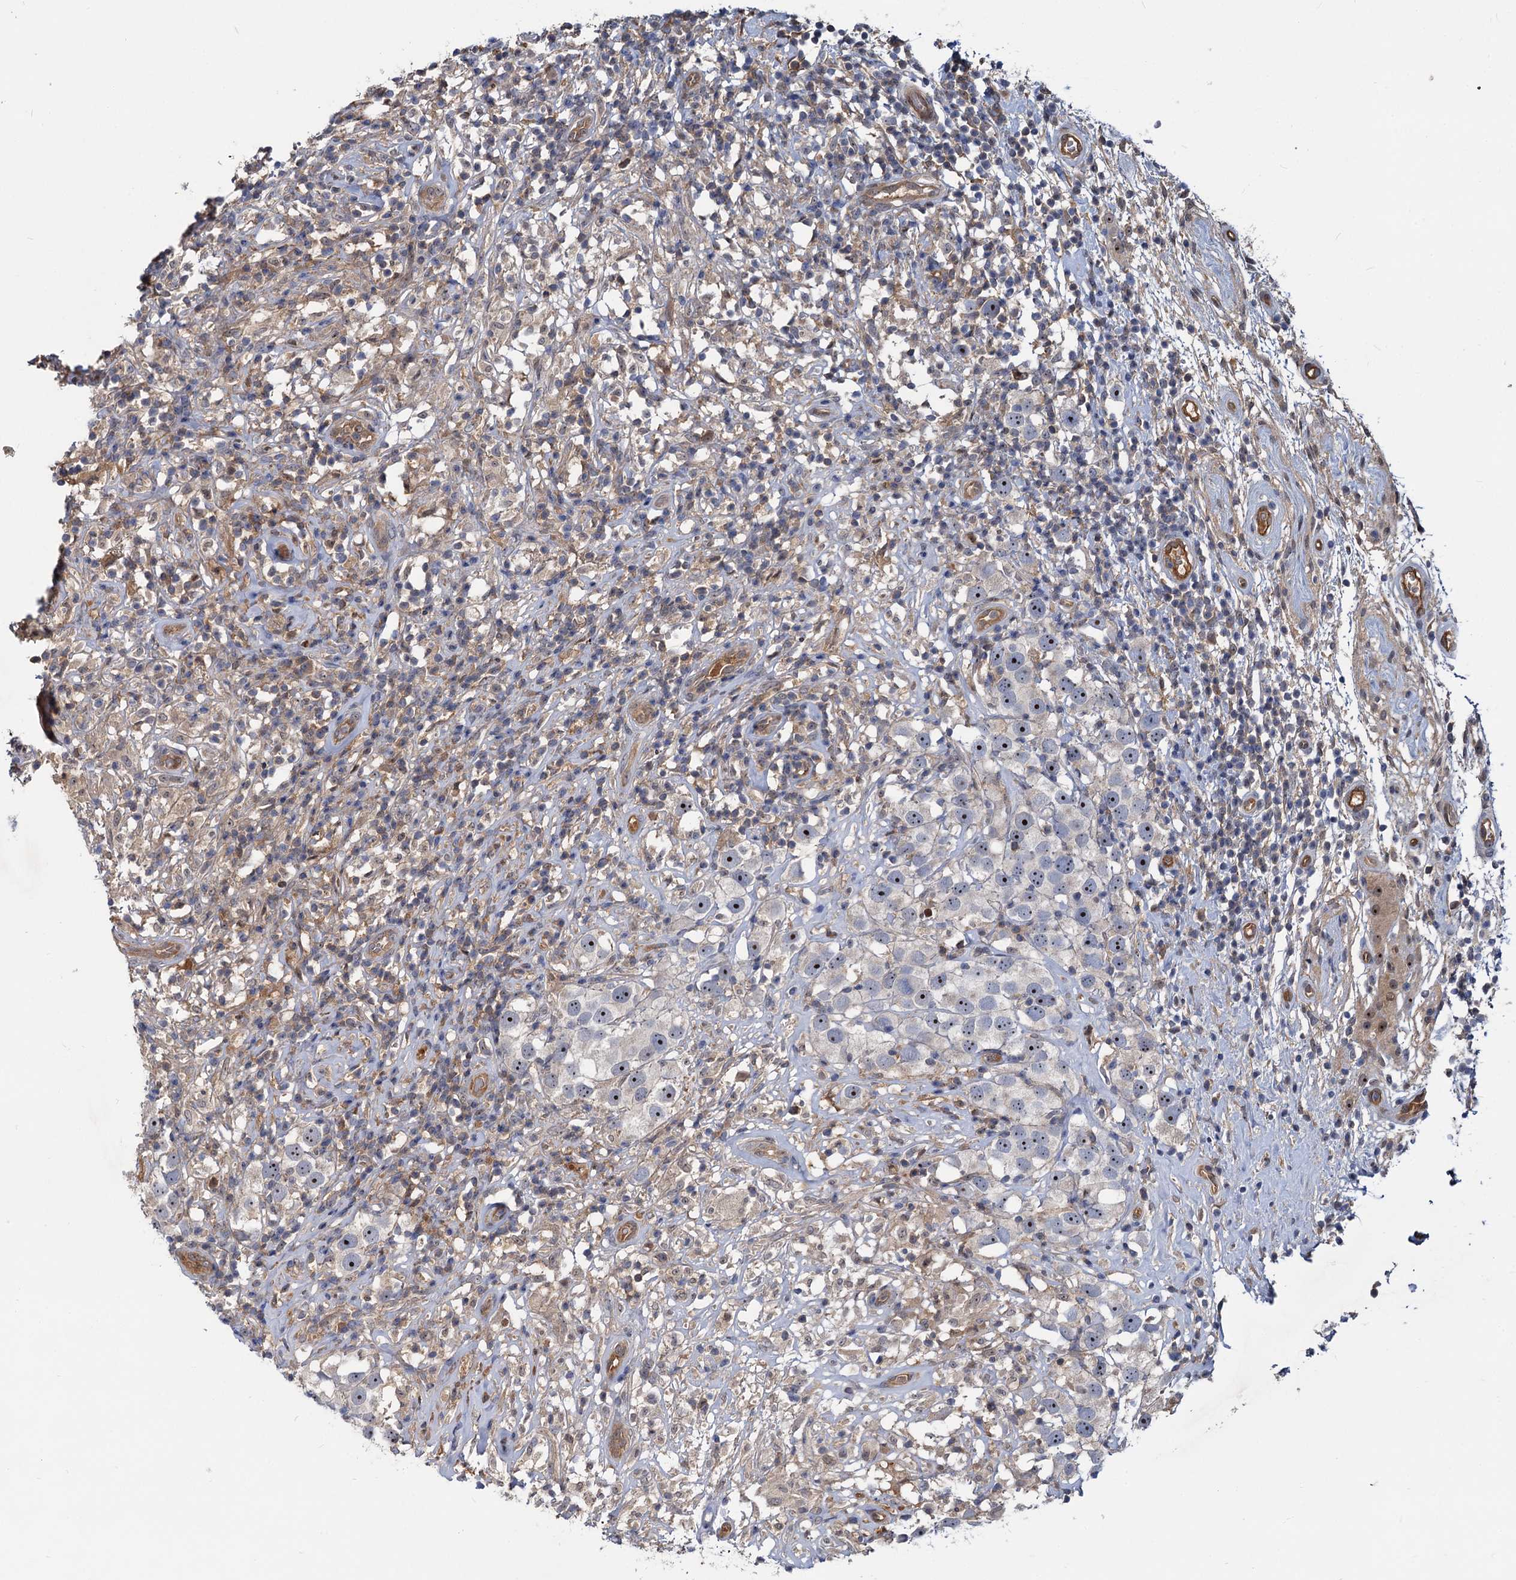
{"staining": {"intensity": "moderate", "quantity": "<25%", "location": "nuclear"}, "tissue": "testis cancer", "cell_type": "Tumor cells", "image_type": "cancer", "snomed": [{"axis": "morphology", "description": "Seminoma, NOS"}, {"axis": "topography", "description": "Testis"}], "caption": "Testis cancer tissue reveals moderate nuclear staining in approximately <25% of tumor cells (DAB (3,3'-diaminobenzidine) IHC, brown staining for protein, blue staining for nuclei).", "gene": "SNX15", "patient": {"sex": "male", "age": 49}}